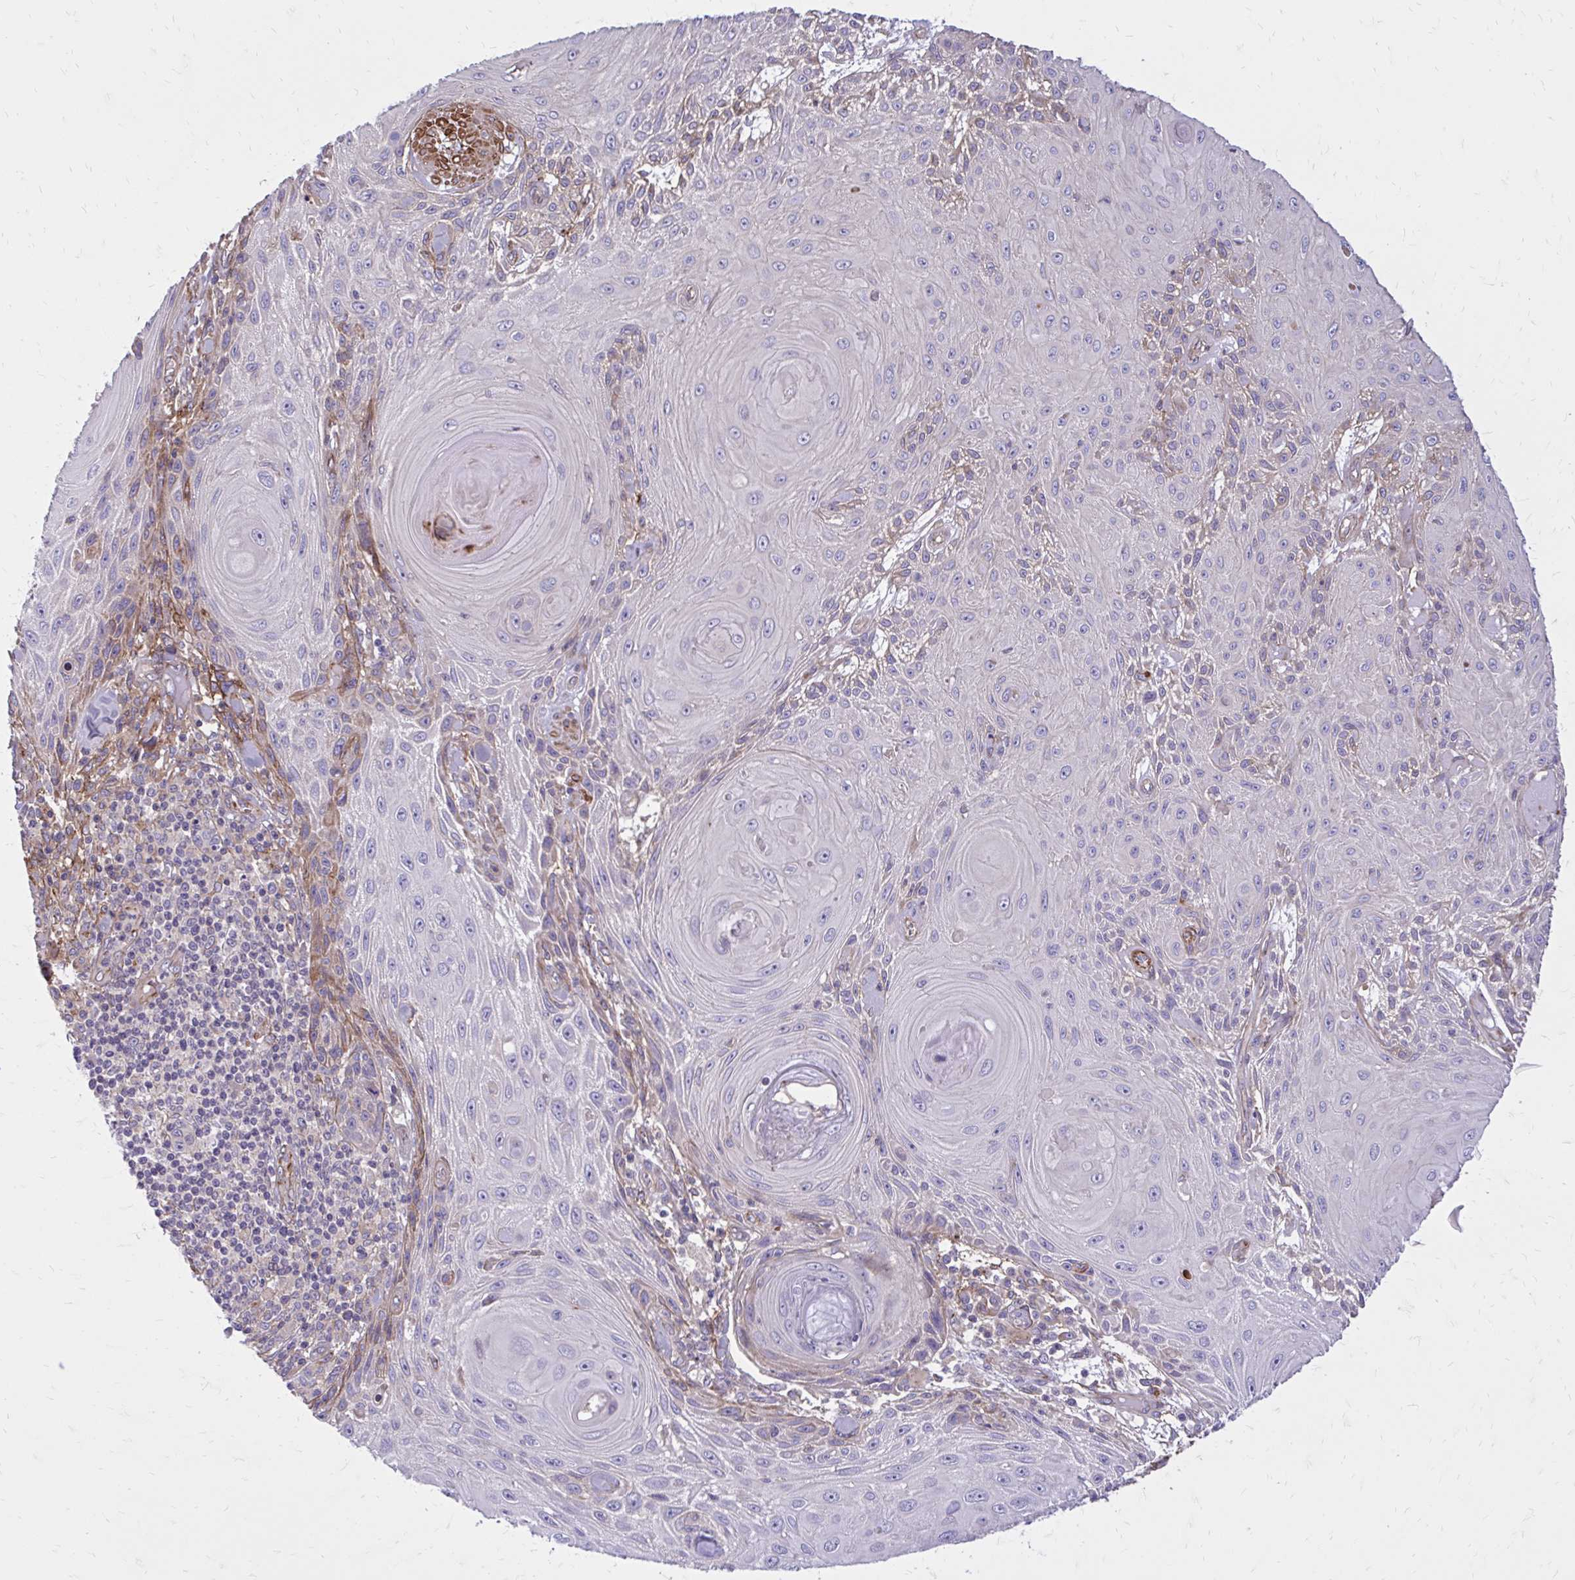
{"staining": {"intensity": "weak", "quantity": "<25%", "location": "cytoplasmic/membranous"}, "tissue": "skin cancer", "cell_type": "Tumor cells", "image_type": "cancer", "snomed": [{"axis": "morphology", "description": "Squamous cell carcinoma, NOS"}, {"axis": "topography", "description": "Skin"}], "caption": "IHC of human skin cancer (squamous cell carcinoma) exhibits no staining in tumor cells.", "gene": "FAP", "patient": {"sex": "male", "age": 88}}